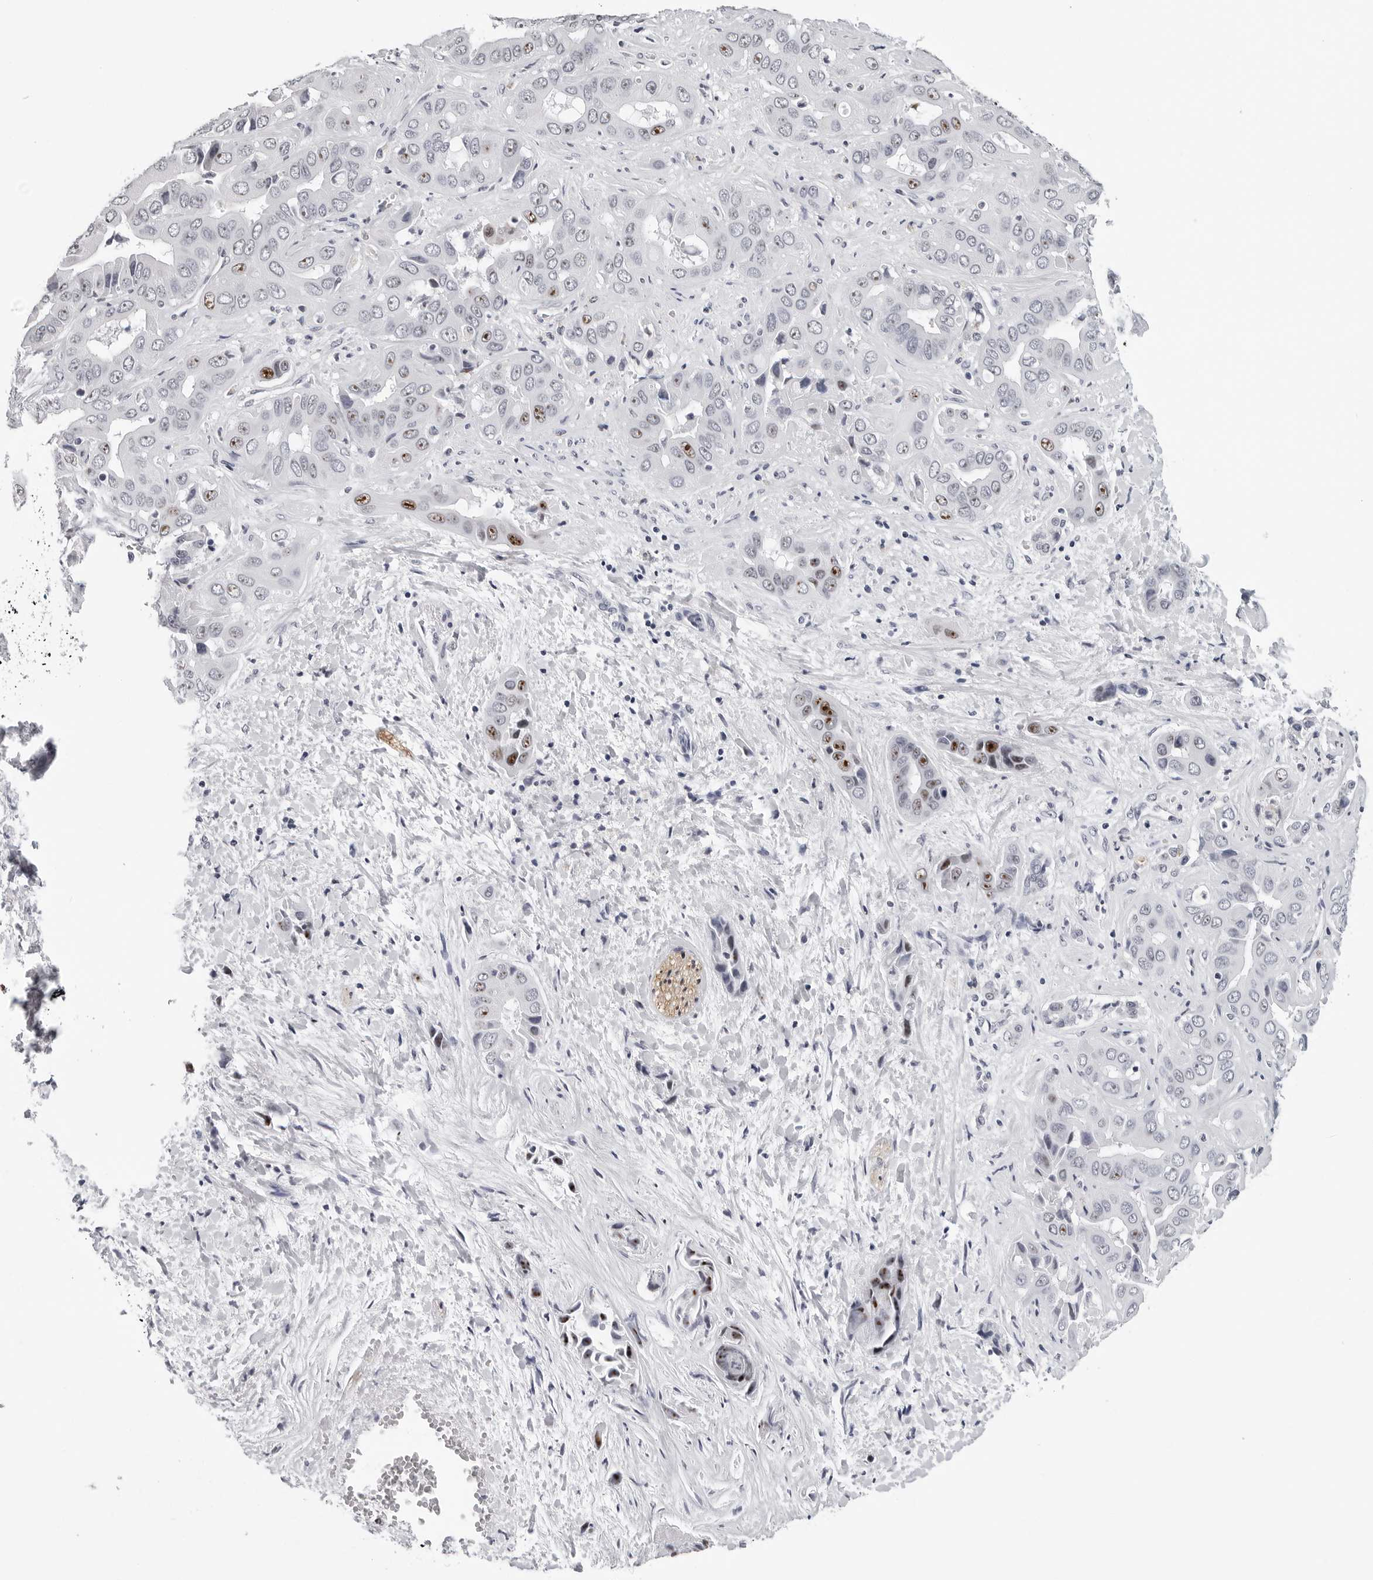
{"staining": {"intensity": "moderate", "quantity": "<25%", "location": "nuclear"}, "tissue": "liver cancer", "cell_type": "Tumor cells", "image_type": "cancer", "snomed": [{"axis": "morphology", "description": "Cholangiocarcinoma"}, {"axis": "topography", "description": "Liver"}], "caption": "High-power microscopy captured an immunohistochemistry (IHC) micrograph of liver cancer, revealing moderate nuclear staining in about <25% of tumor cells.", "gene": "GNL2", "patient": {"sex": "female", "age": 52}}